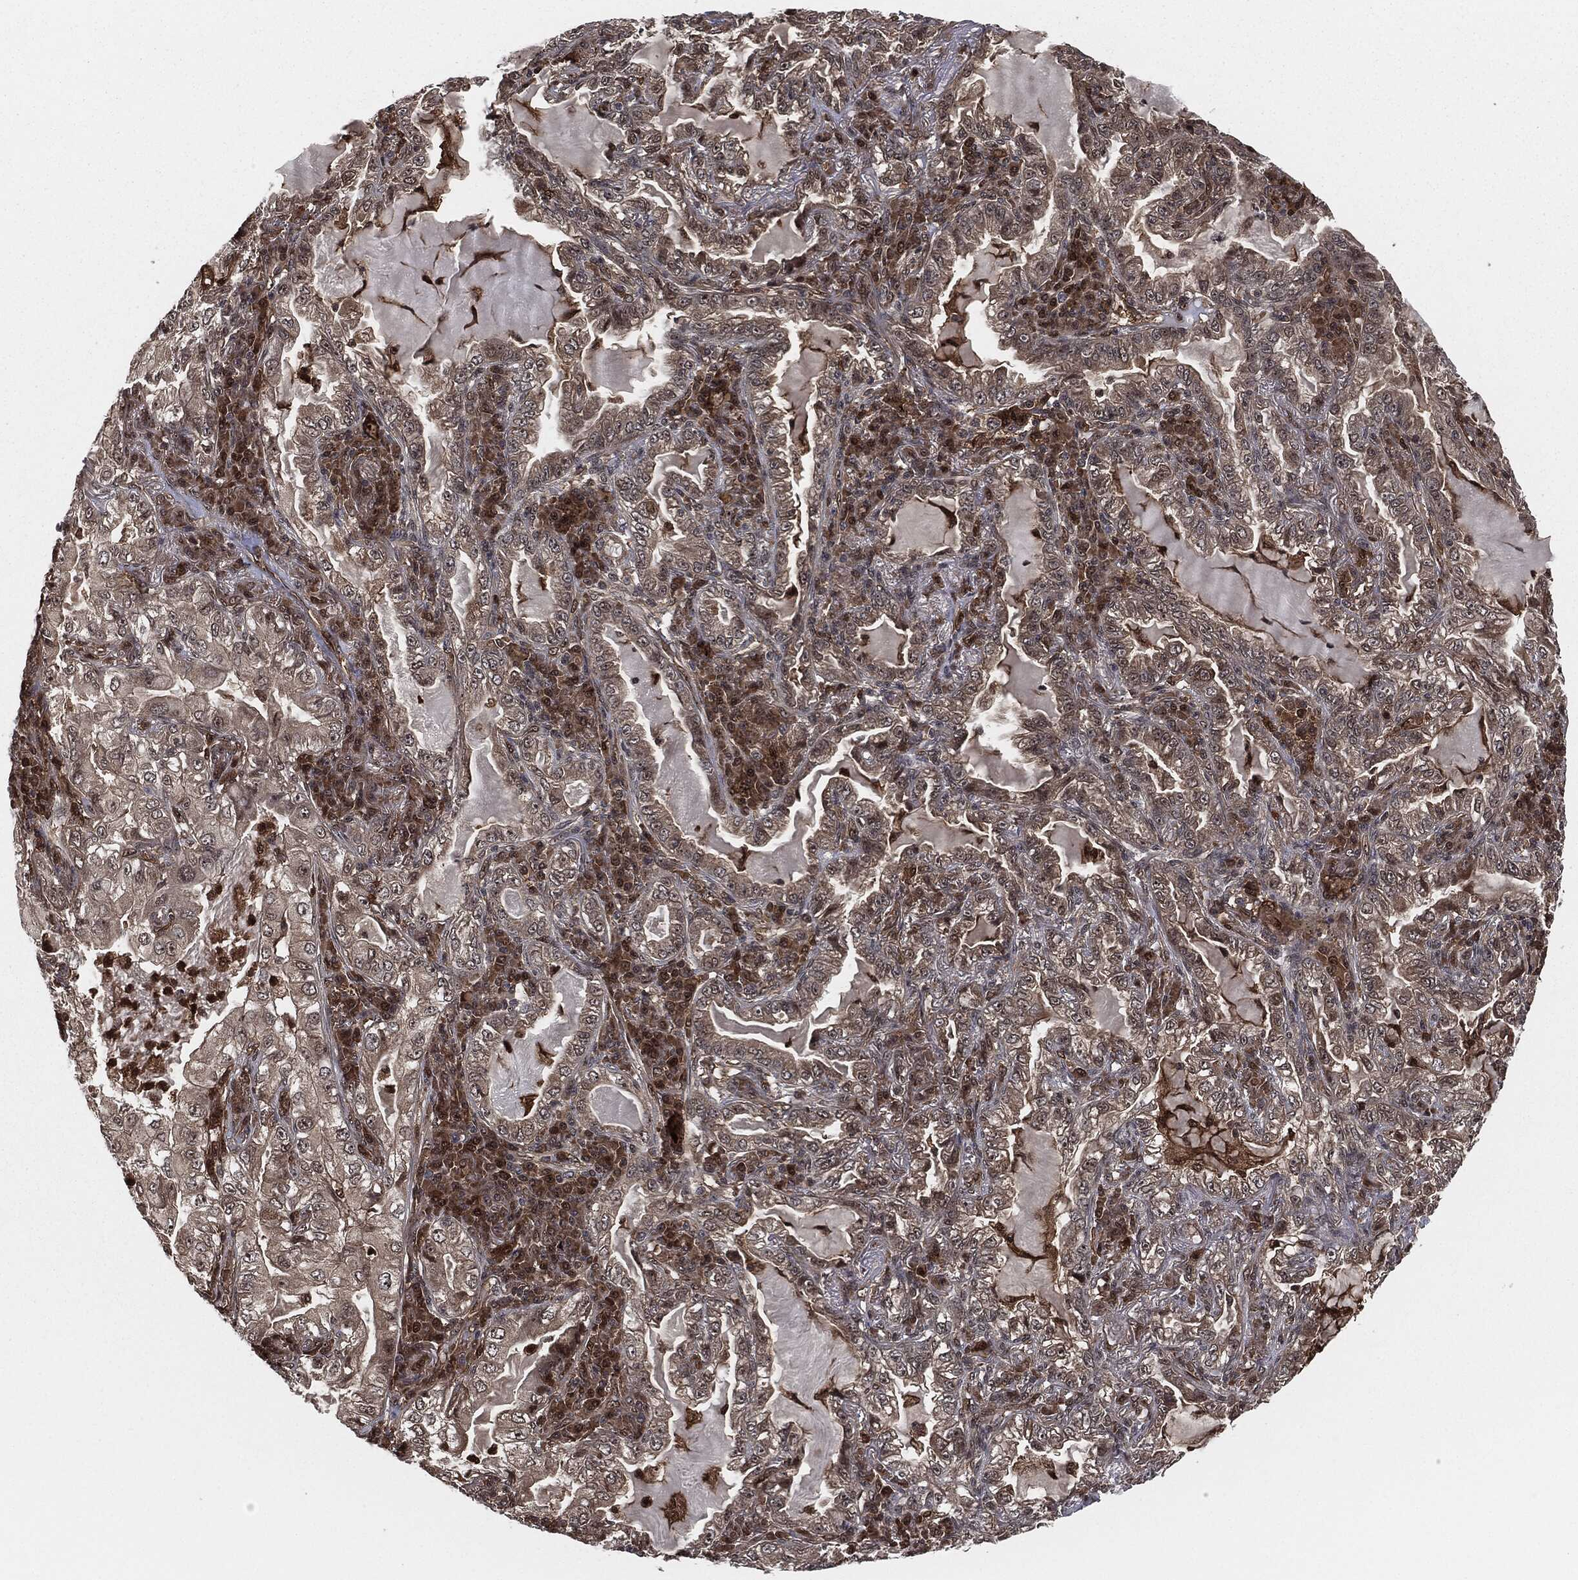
{"staining": {"intensity": "negative", "quantity": "none", "location": "none"}, "tissue": "lung cancer", "cell_type": "Tumor cells", "image_type": "cancer", "snomed": [{"axis": "morphology", "description": "Adenocarcinoma, NOS"}, {"axis": "topography", "description": "Lung"}], "caption": "High power microscopy micrograph of an immunohistochemistry (IHC) micrograph of lung cancer (adenocarcinoma), revealing no significant positivity in tumor cells.", "gene": "CAPRIN2", "patient": {"sex": "female", "age": 73}}